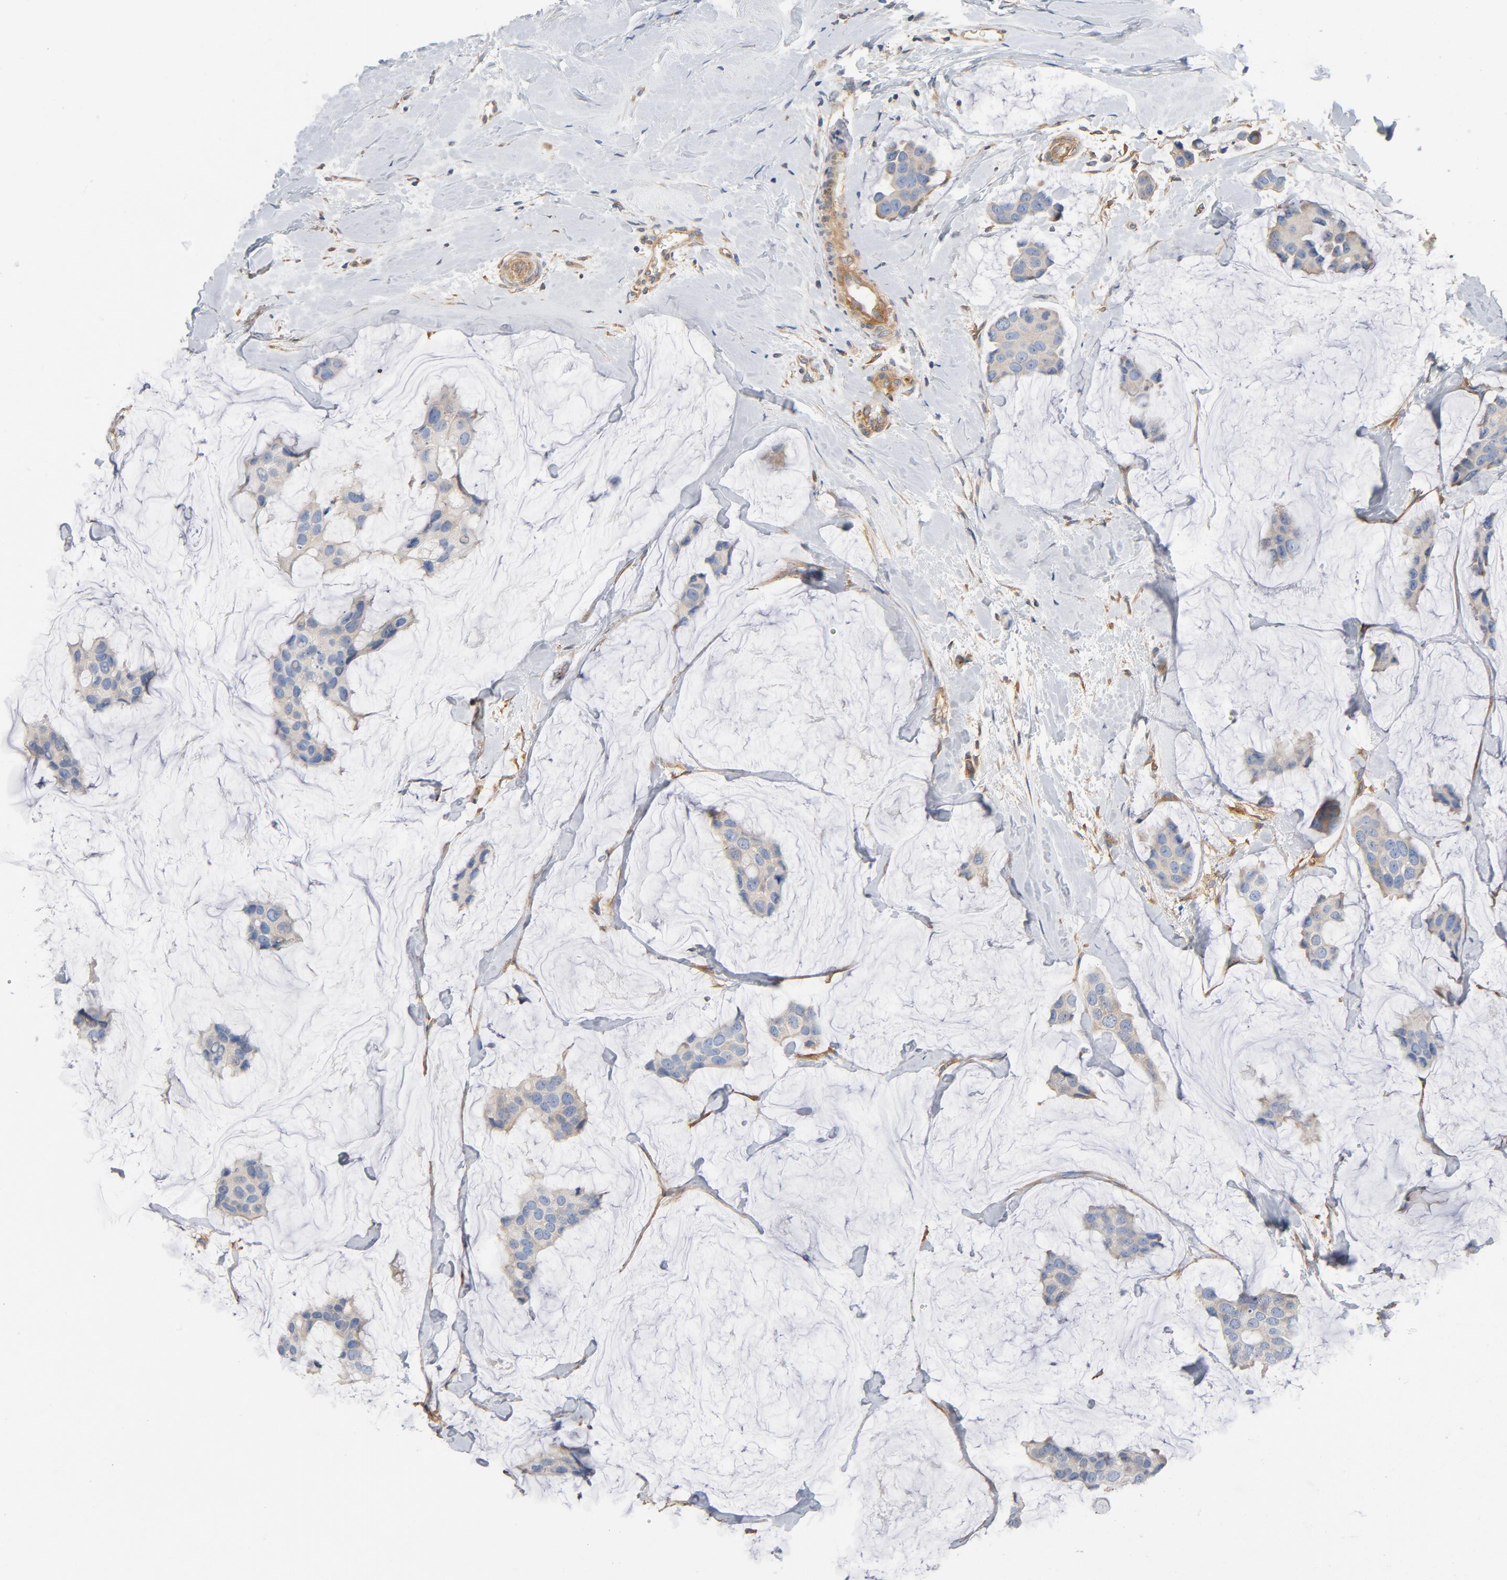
{"staining": {"intensity": "weak", "quantity": "25%-75%", "location": "cytoplasmic/membranous"}, "tissue": "breast cancer", "cell_type": "Tumor cells", "image_type": "cancer", "snomed": [{"axis": "morphology", "description": "Normal tissue, NOS"}, {"axis": "morphology", "description": "Duct carcinoma"}, {"axis": "topography", "description": "Breast"}], "caption": "DAB (3,3'-diaminobenzidine) immunohistochemical staining of breast cancer demonstrates weak cytoplasmic/membranous protein expression in about 25%-75% of tumor cells.", "gene": "ILK", "patient": {"sex": "female", "age": 50}}